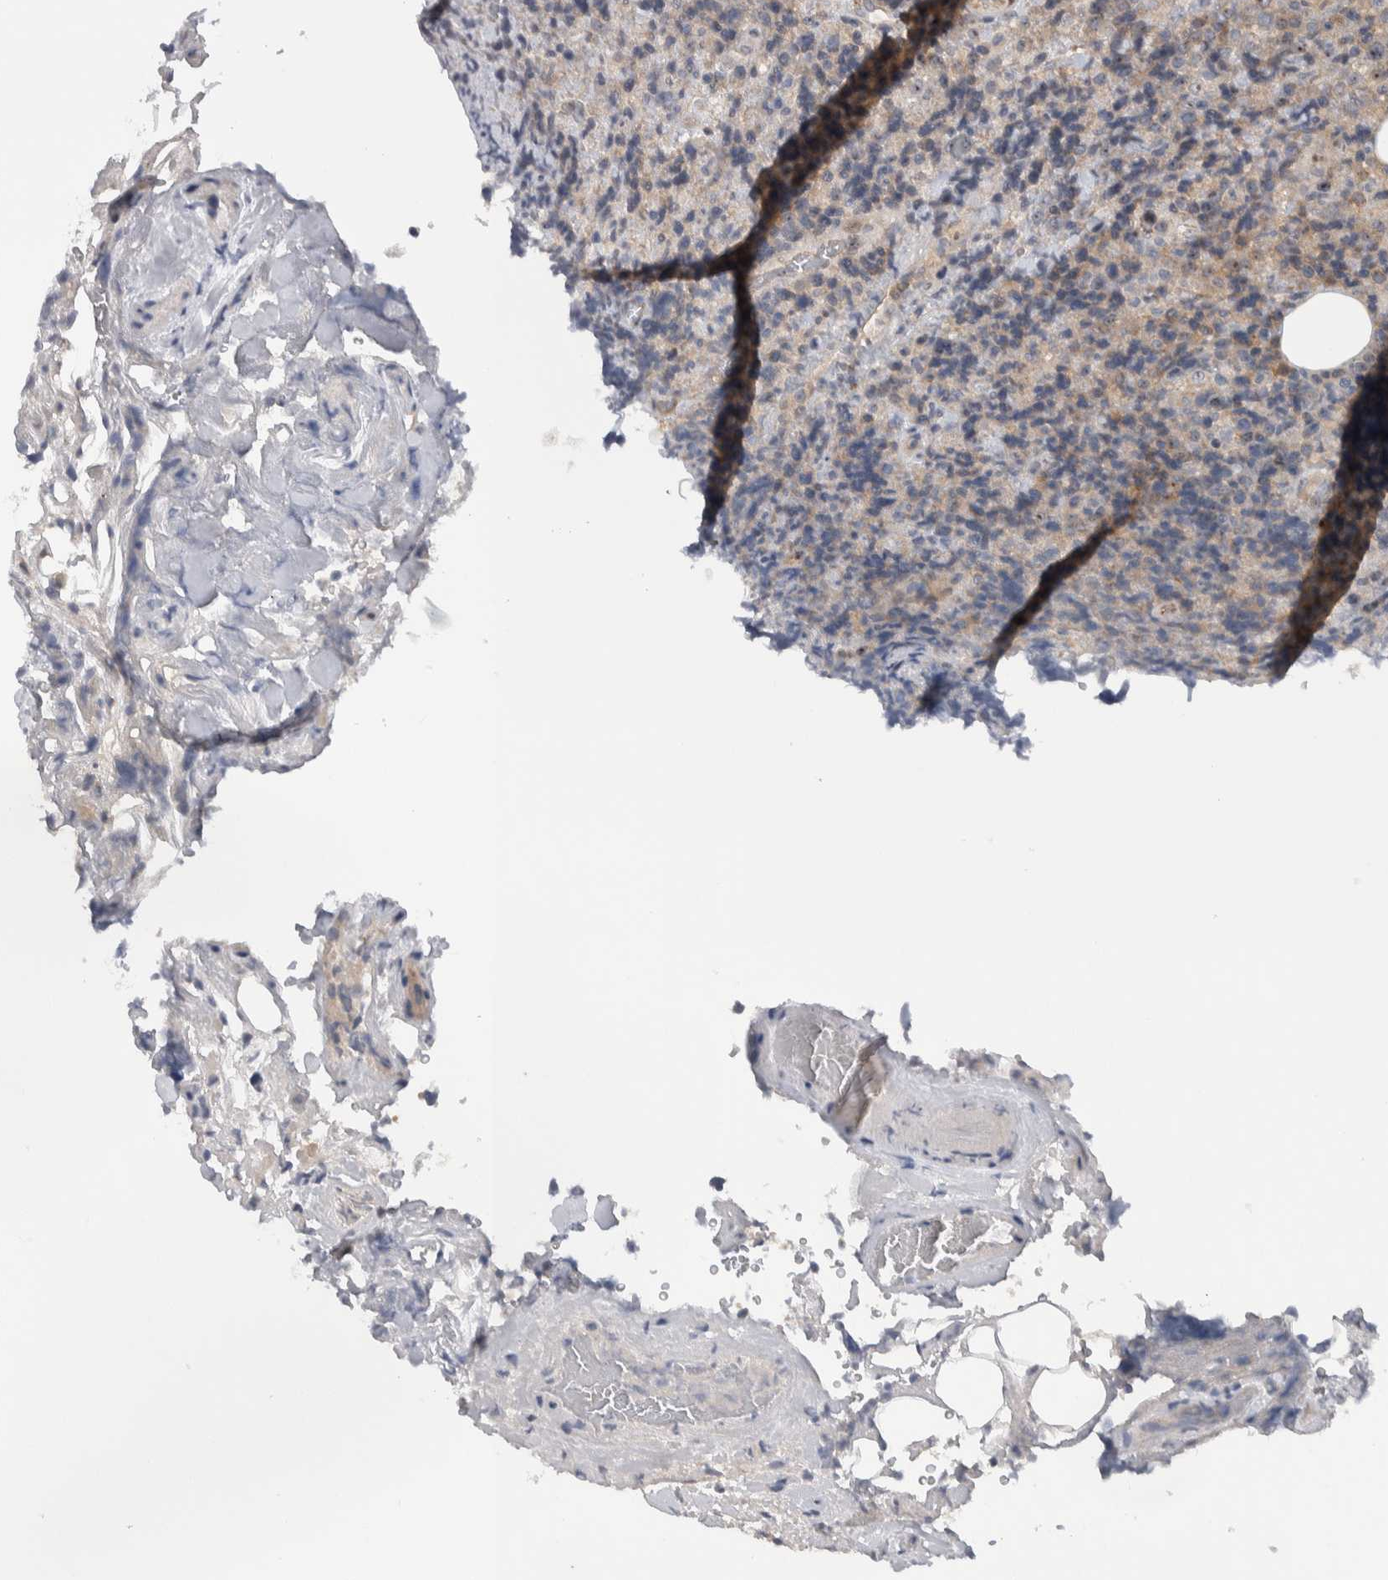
{"staining": {"intensity": "moderate", "quantity": "<25%", "location": "cytoplasmic/membranous,nuclear"}, "tissue": "lymphoma", "cell_type": "Tumor cells", "image_type": "cancer", "snomed": [{"axis": "morphology", "description": "Malignant lymphoma, non-Hodgkin's type, High grade"}, {"axis": "topography", "description": "Lymph node"}], "caption": "Human malignant lymphoma, non-Hodgkin's type (high-grade) stained for a protein (brown) displays moderate cytoplasmic/membranous and nuclear positive expression in approximately <25% of tumor cells.", "gene": "PRRG4", "patient": {"sex": "male", "age": 13}}